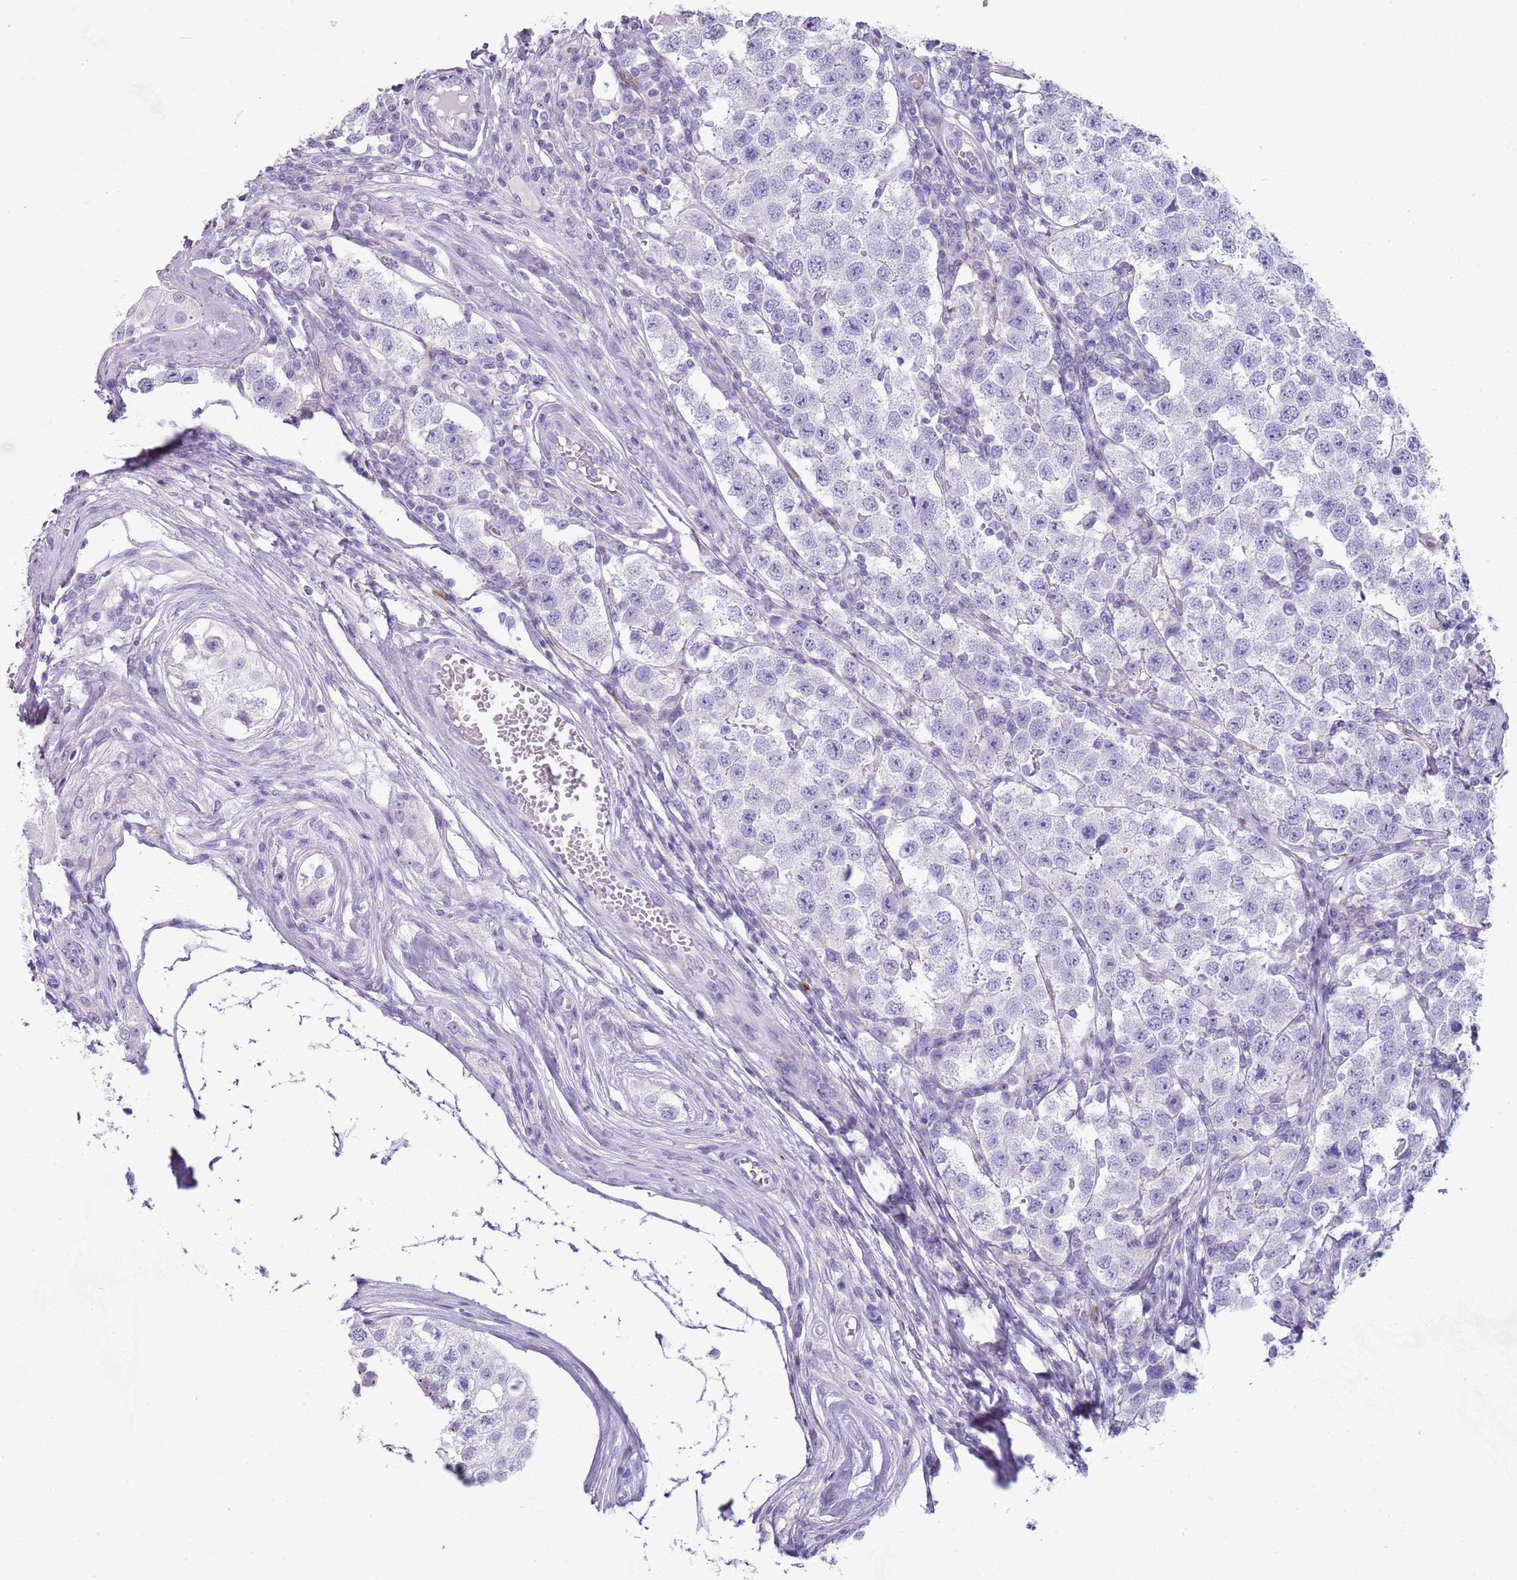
{"staining": {"intensity": "negative", "quantity": "none", "location": "none"}, "tissue": "testis cancer", "cell_type": "Tumor cells", "image_type": "cancer", "snomed": [{"axis": "morphology", "description": "Seminoma, NOS"}, {"axis": "topography", "description": "Testis"}], "caption": "Tumor cells show no significant staining in testis cancer. (DAB (3,3'-diaminobenzidine) immunohistochemistry (IHC) with hematoxylin counter stain).", "gene": "NBPF20", "patient": {"sex": "male", "age": 34}}